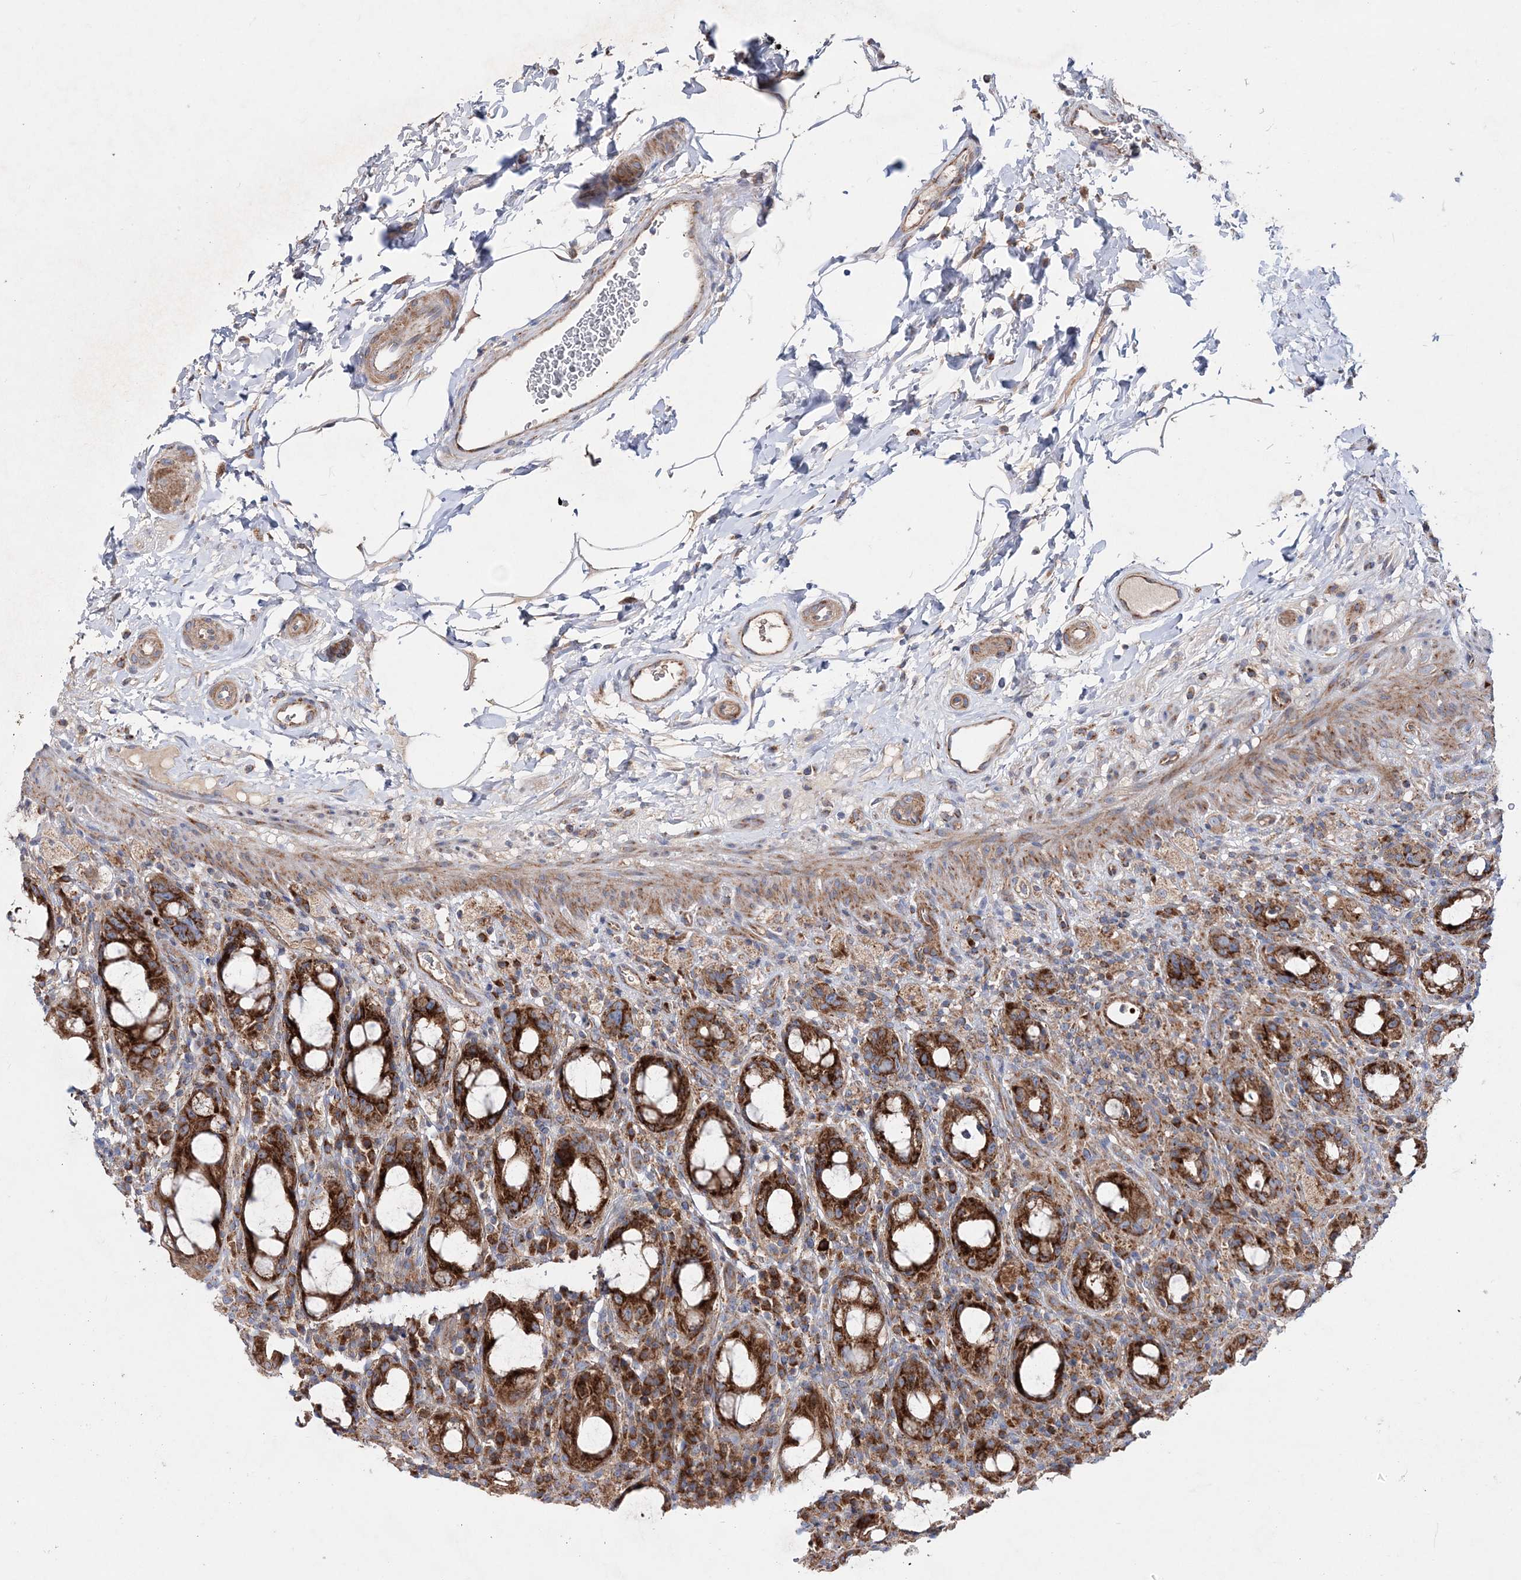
{"staining": {"intensity": "strong", "quantity": ">75%", "location": "cytoplasmic/membranous"}, "tissue": "rectum", "cell_type": "Glandular cells", "image_type": "normal", "snomed": [{"axis": "morphology", "description": "Normal tissue, NOS"}, {"axis": "topography", "description": "Rectum"}], "caption": "Immunohistochemistry photomicrograph of benign rectum: human rectum stained using IHC exhibits high levels of strong protein expression localized specifically in the cytoplasmic/membranous of glandular cells, appearing as a cytoplasmic/membranous brown color.", "gene": "NGLY1", "patient": {"sex": "male", "age": 44}}